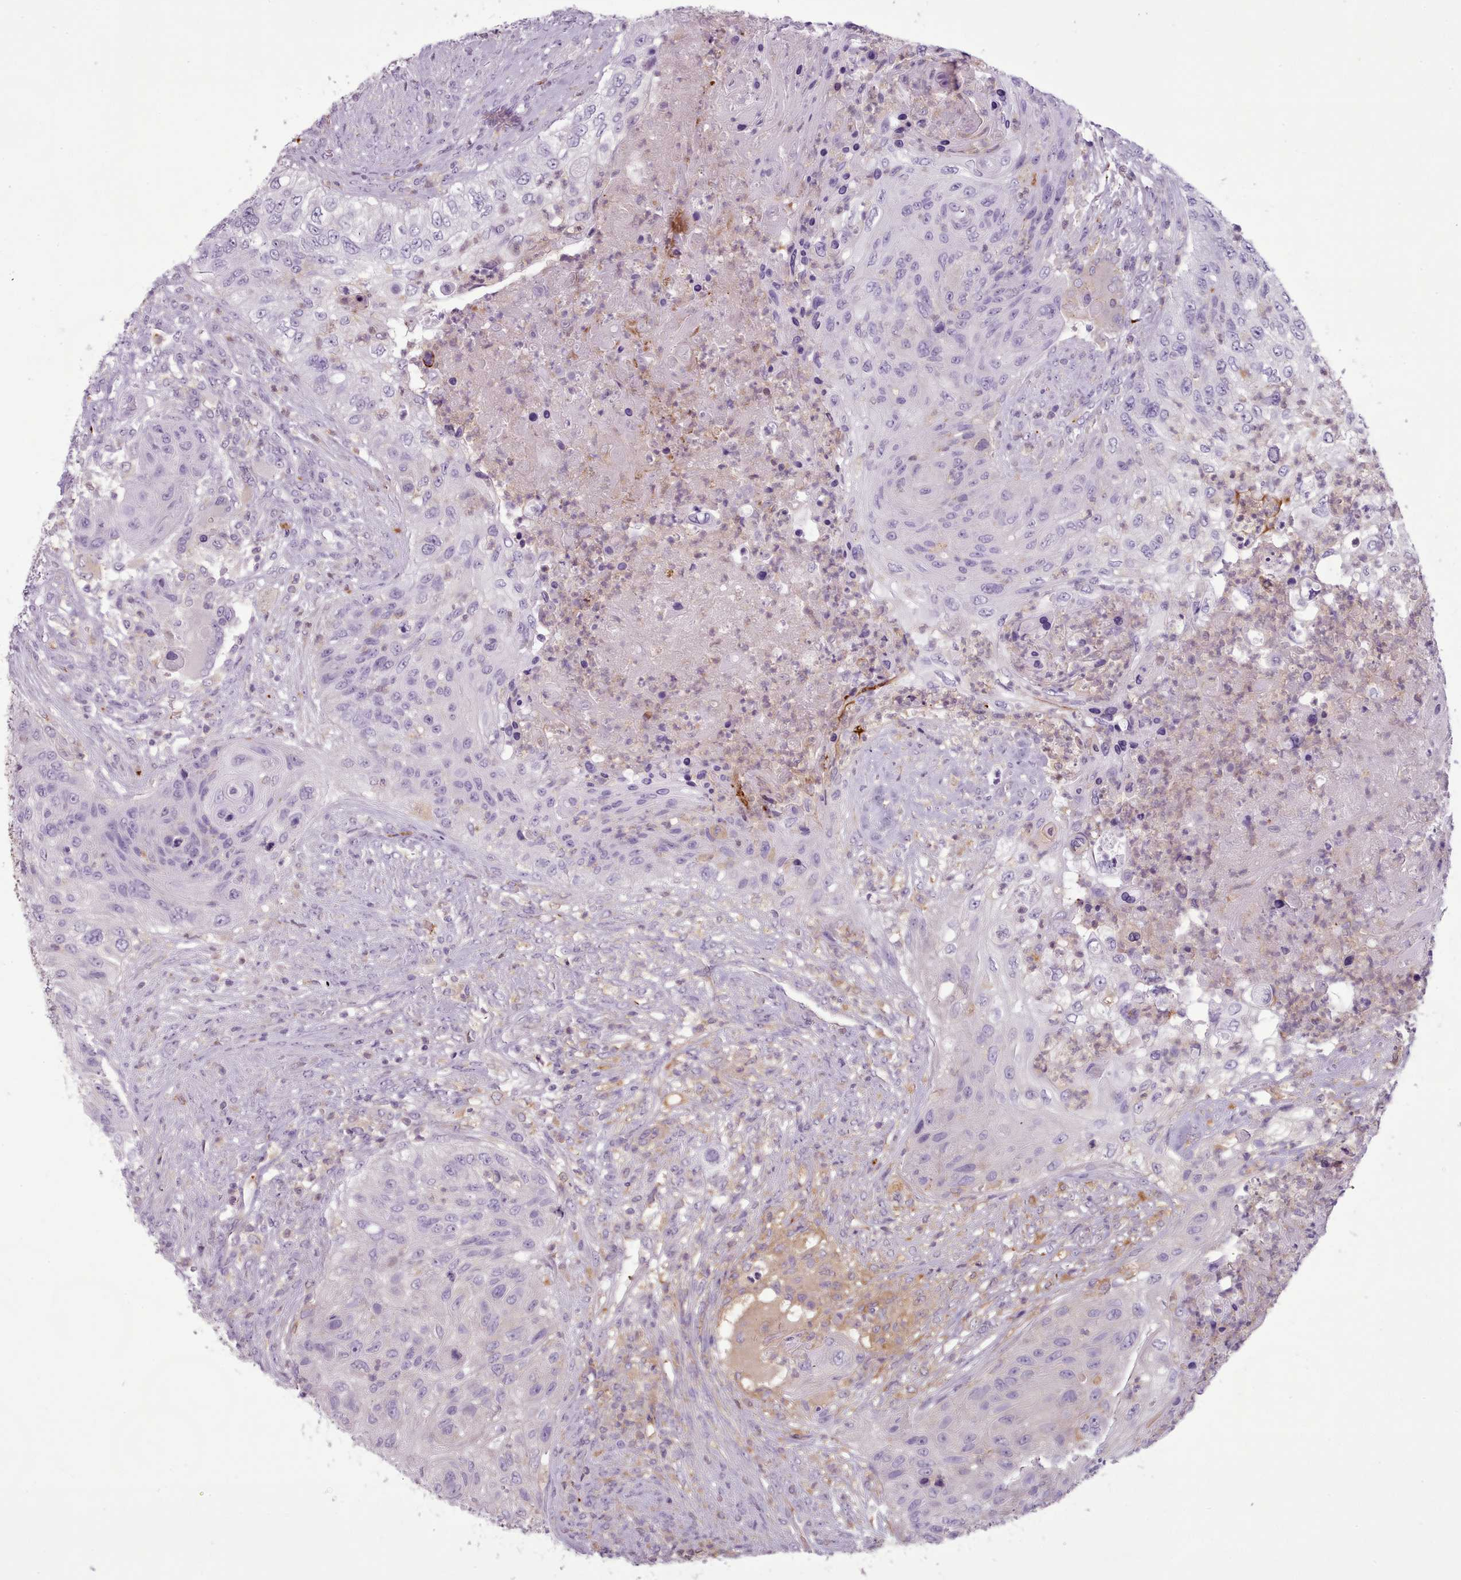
{"staining": {"intensity": "negative", "quantity": "none", "location": "none"}, "tissue": "urothelial cancer", "cell_type": "Tumor cells", "image_type": "cancer", "snomed": [{"axis": "morphology", "description": "Urothelial carcinoma, High grade"}, {"axis": "topography", "description": "Urinary bladder"}], "caption": "Tumor cells show no significant staining in urothelial cancer. (DAB (3,3'-diaminobenzidine) IHC with hematoxylin counter stain).", "gene": "NDST2", "patient": {"sex": "female", "age": 60}}